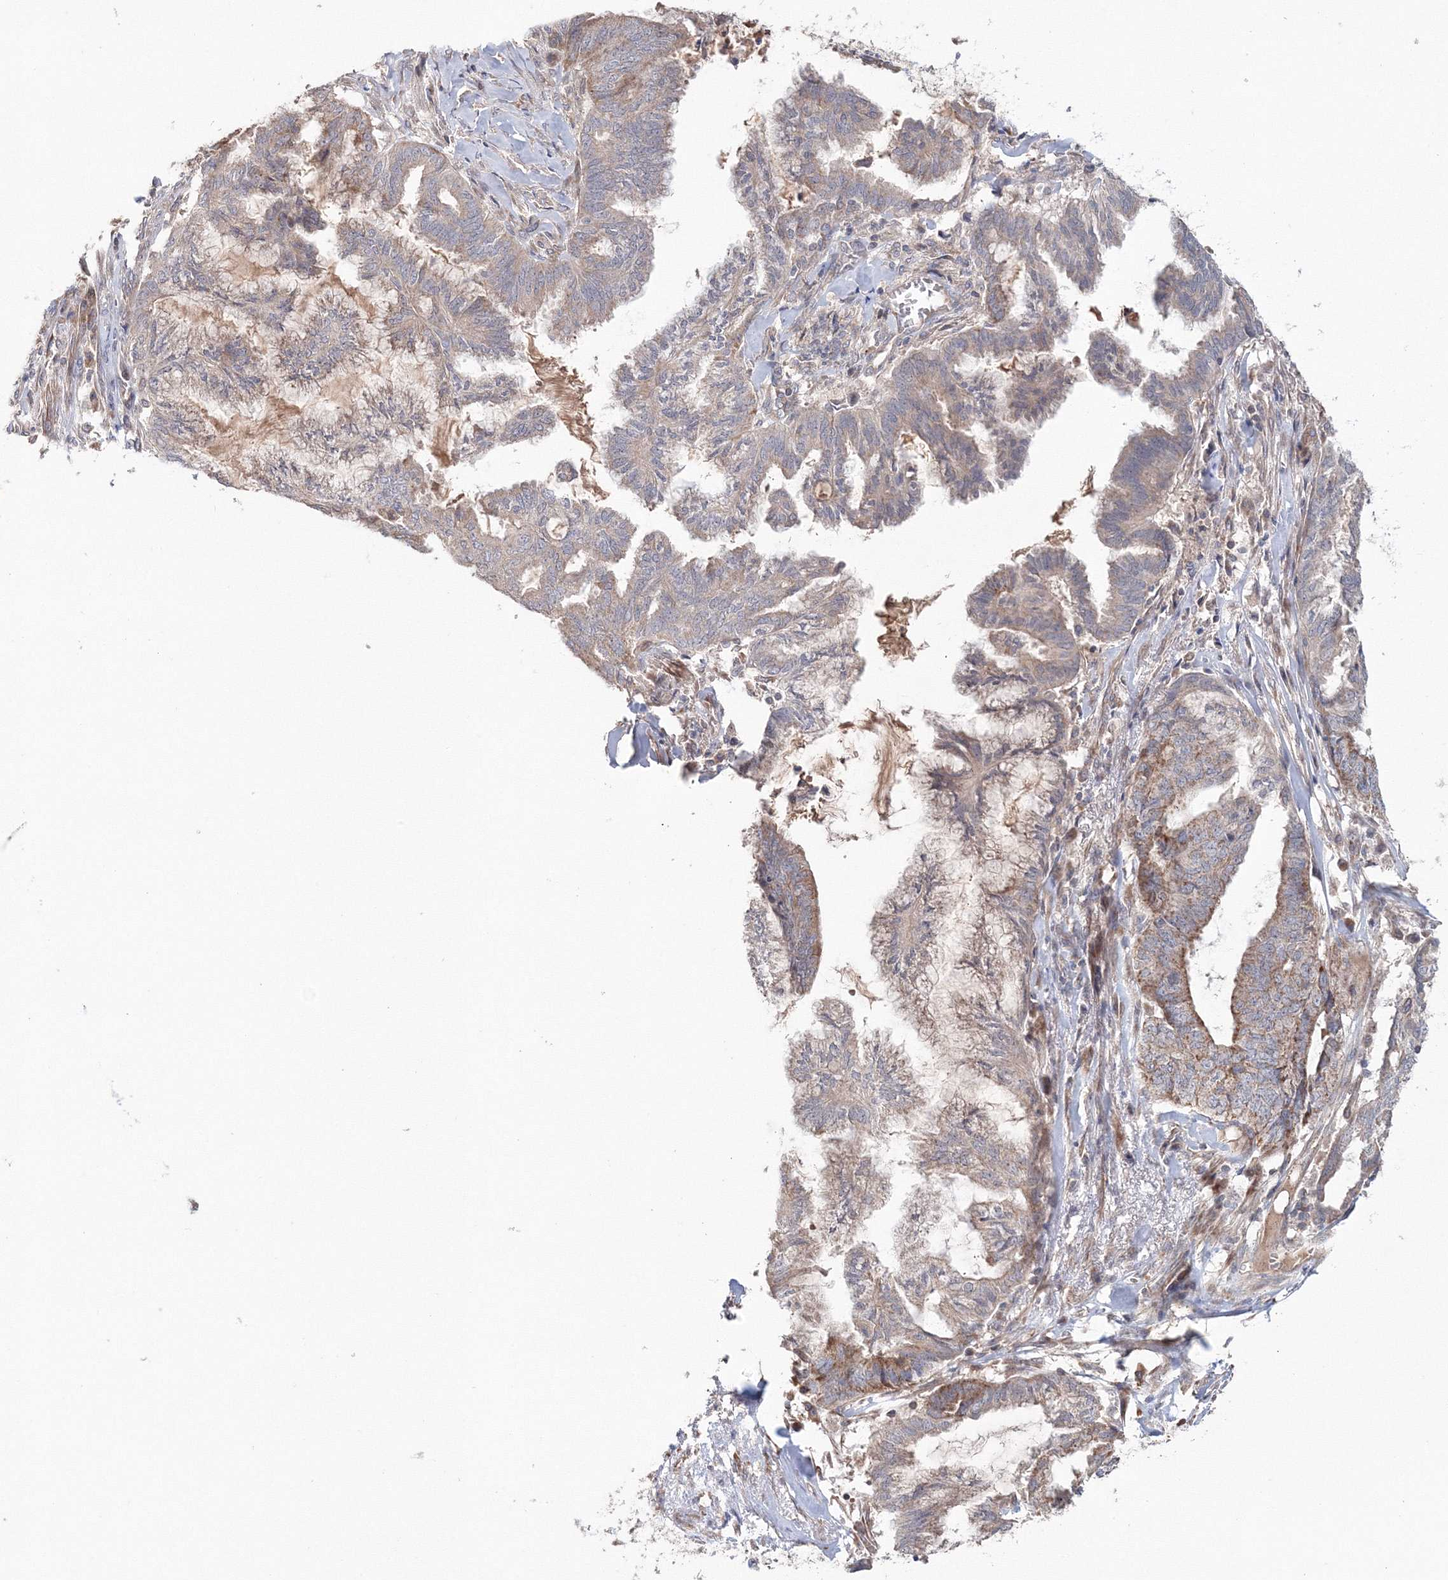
{"staining": {"intensity": "weak", "quantity": ">75%", "location": "cytoplasmic/membranous"}, "tissue": "endometrial cancer", "cell_type": "Tumor cells", "image_type": "cancer", "snomed": [{"axis": "morphology", "description": "Adenocarcinoma, NOS"}, {"axis": "topography", "description": "Endometrium"}], "caption": "Protein expression analysis of endometrial cancer exhibits weak cytoplasmic/membranous positivity in approximately >75% of tumor cells.", "gene": "NOA1", "patient": {"sex": "female", "age": 86}}